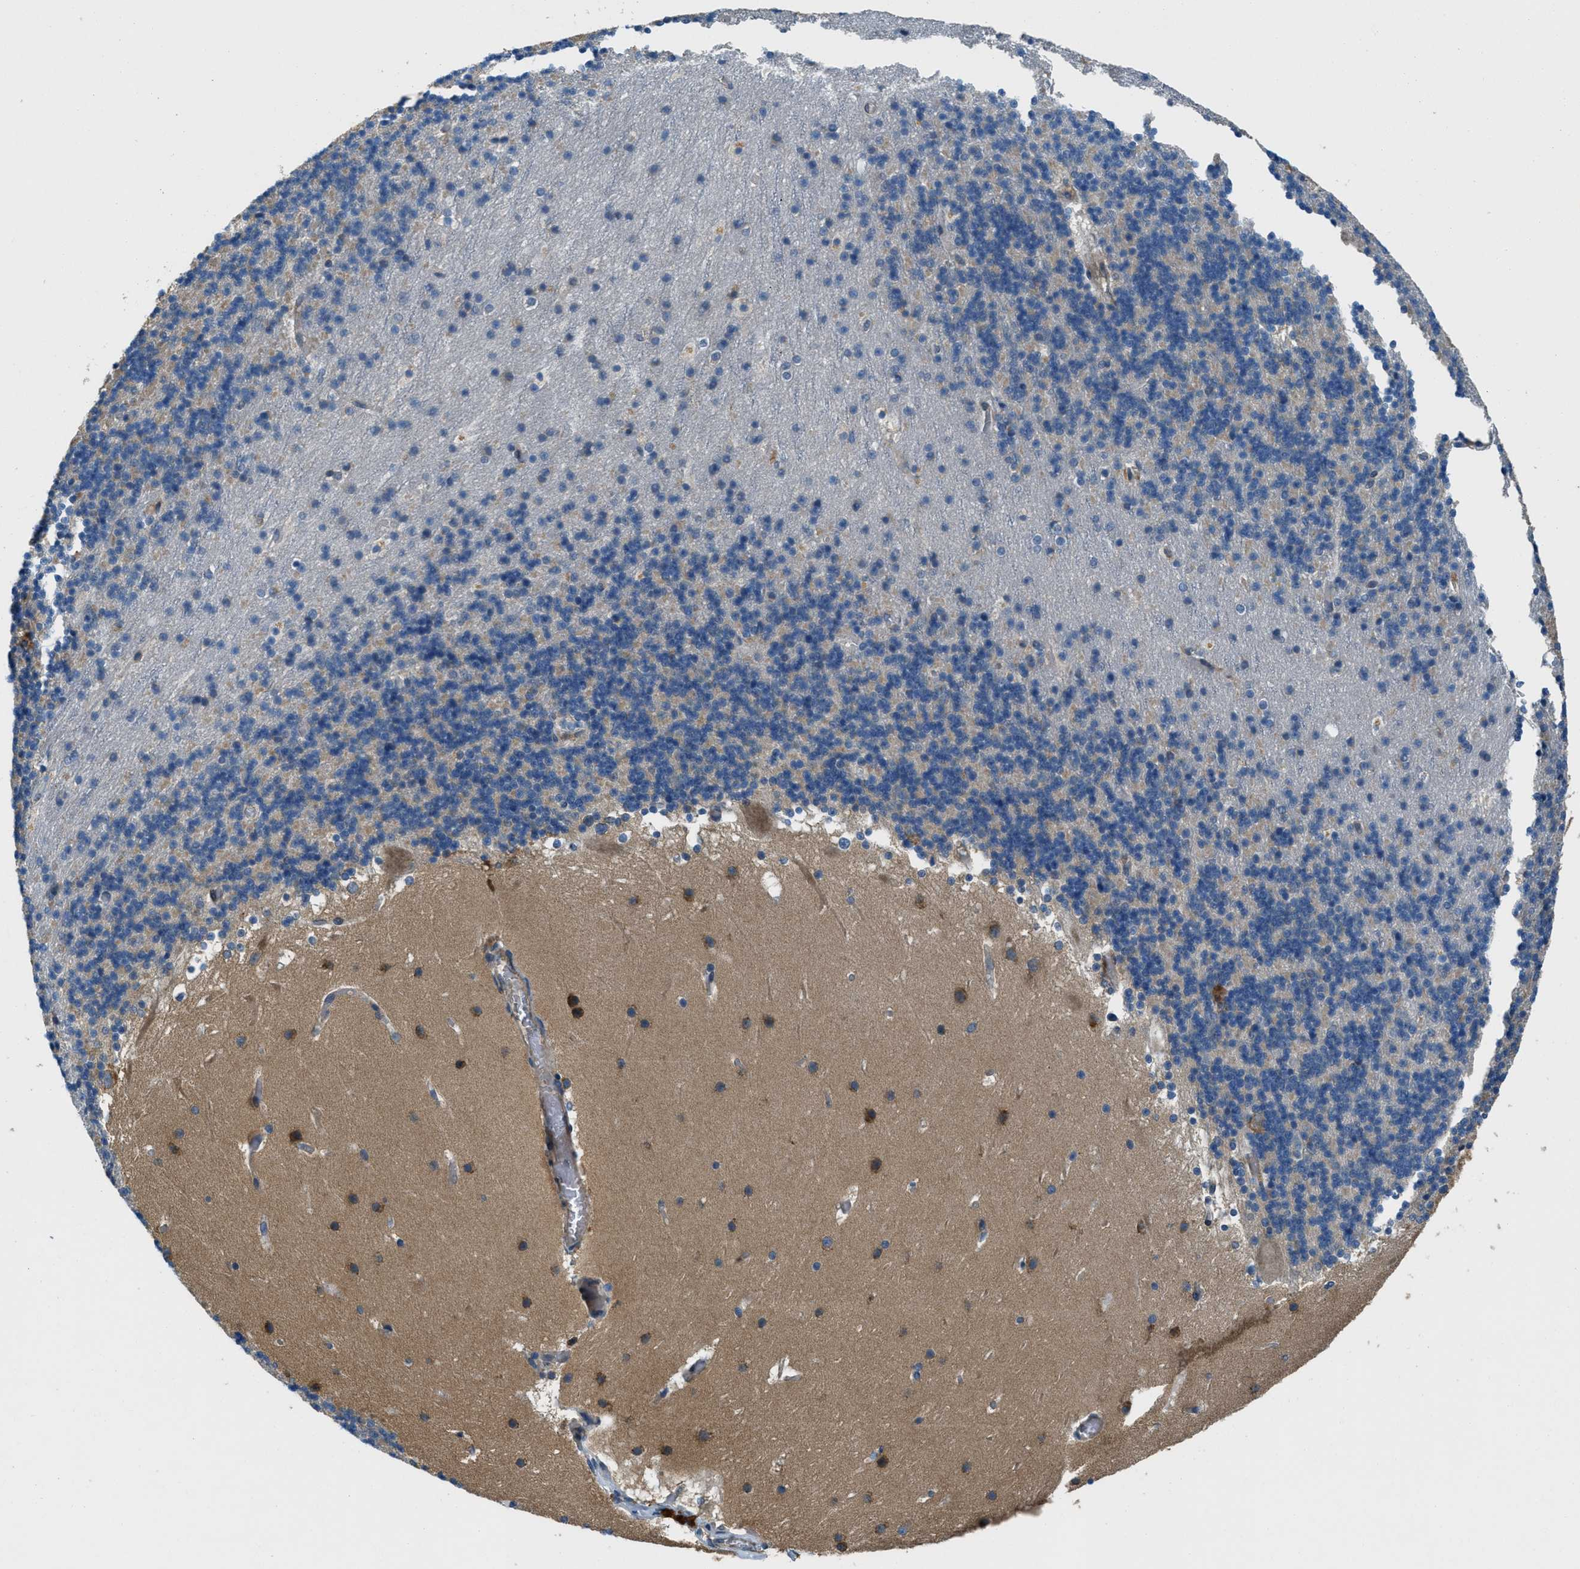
{"staining": {"intensity": "weak", "quantity": "<25%", "location": "cytoplasmic/membranous"}, "tissue": "cerebellum", "cell_type": "Cells in granular layer", "image_type": "normal", "snomed": [{"axis": "morphology", "description": "Normal tissue, NOS"}, {"axis": "topography", "description": "Cerebellum"}], "caption": "Immunohistochemistry (IHC) photomicrograph of benign cerebellum: cerebellum stained with DAB shows no significant protein expression in cells in granular layer. (DAB immunohistochemistry visualized using brightfield microscopy, high magnification).", "gene": "GIMAP8", "patient": {"sex": "male", "age": 45}}